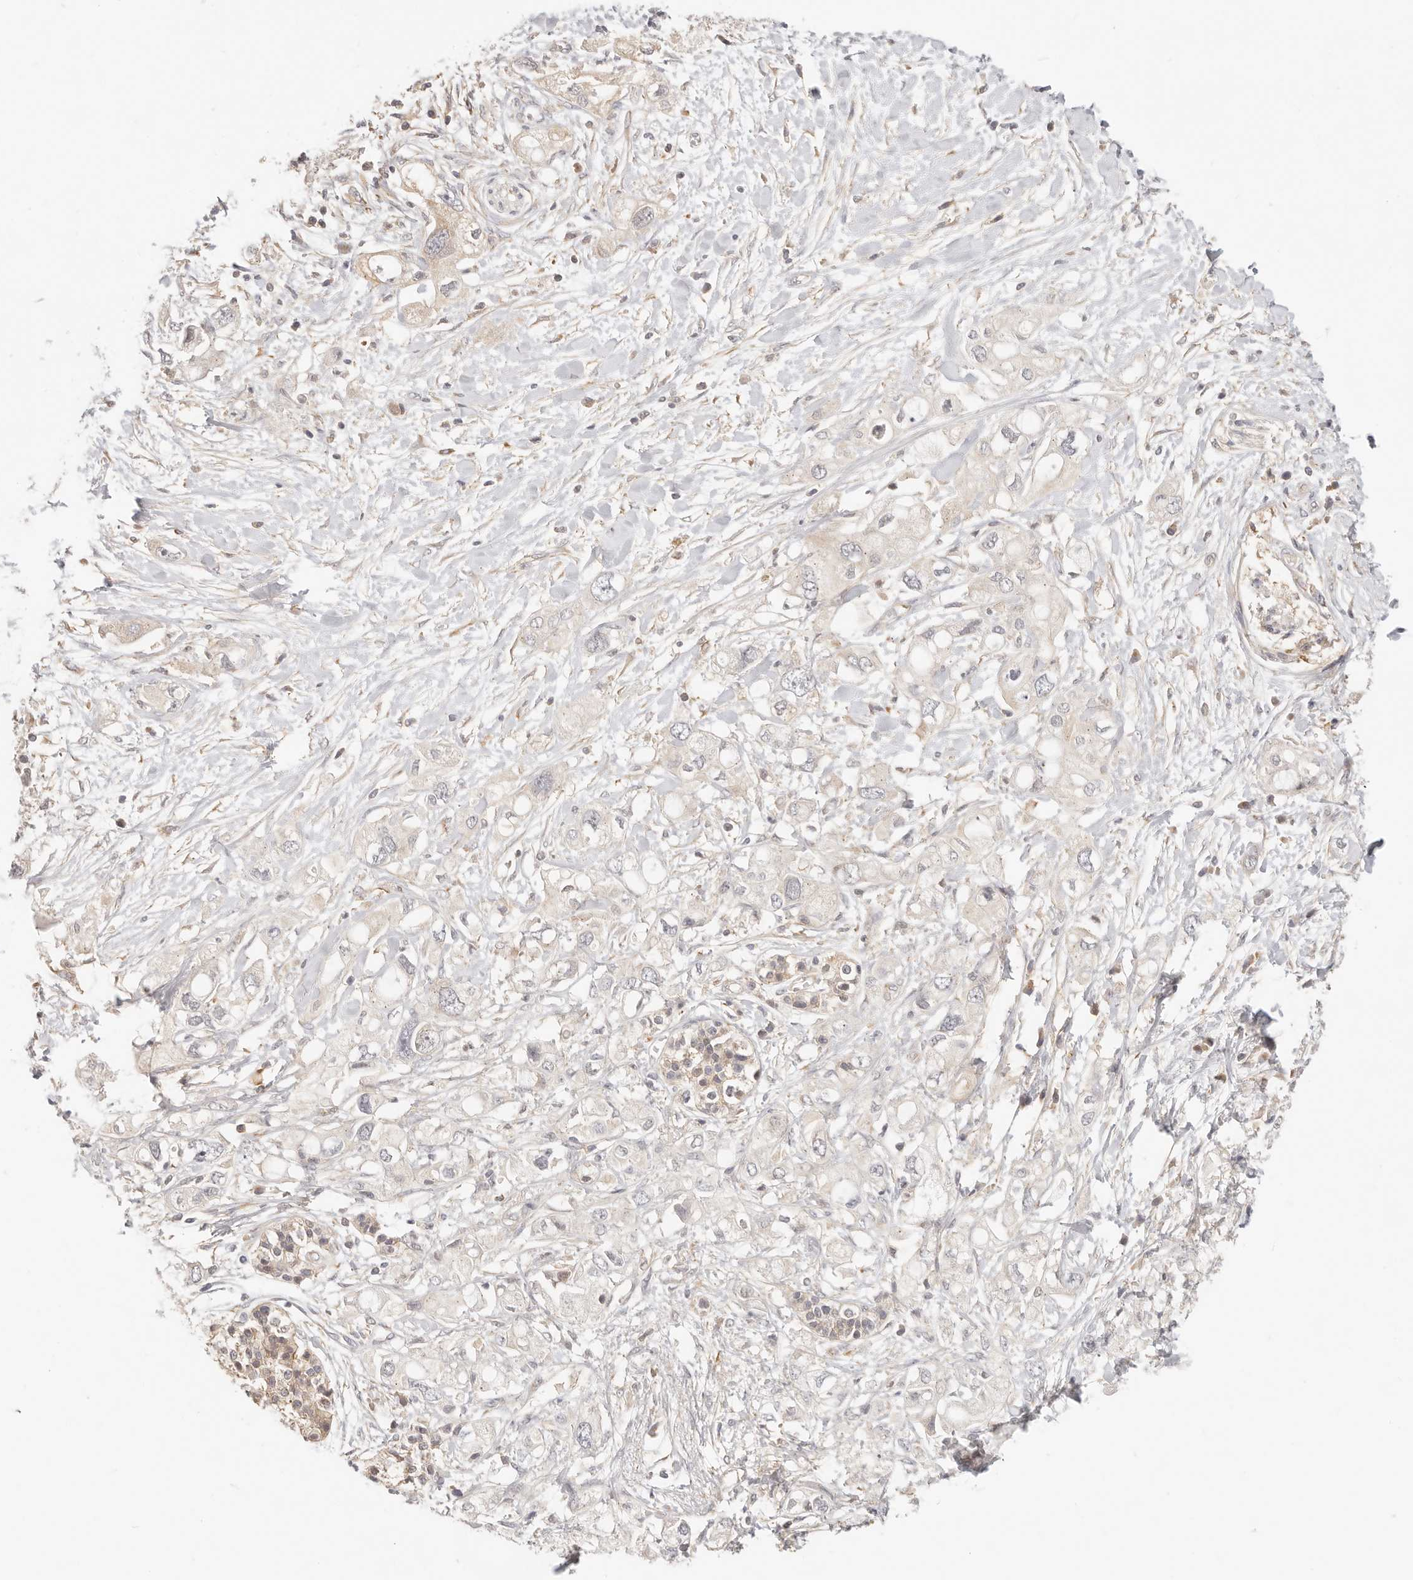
{"staining": {"intensity": "weak", "quantity": "<25%", "location": "cytoplasmic/membranous"}, "tissue": "pancreatic cancer", "cell_type": "Tumor cells", "image_type": "cancer", "snomed": [{"axis": "morphology", "description": "Adenocarcinoma, NOS"}, {"axis": "topography", "description": "Pancreas"}], "caption": "This photomicrograph is of adenocarcinoma (pancreatic) stained with immunohistochemistry (IHC) to label a protein in brown with the nuclei are counter-stained blue. There is no staining in tumor cells.", "gene": "DTNBP1", "patient": {"sex": "female", "age": 56}}